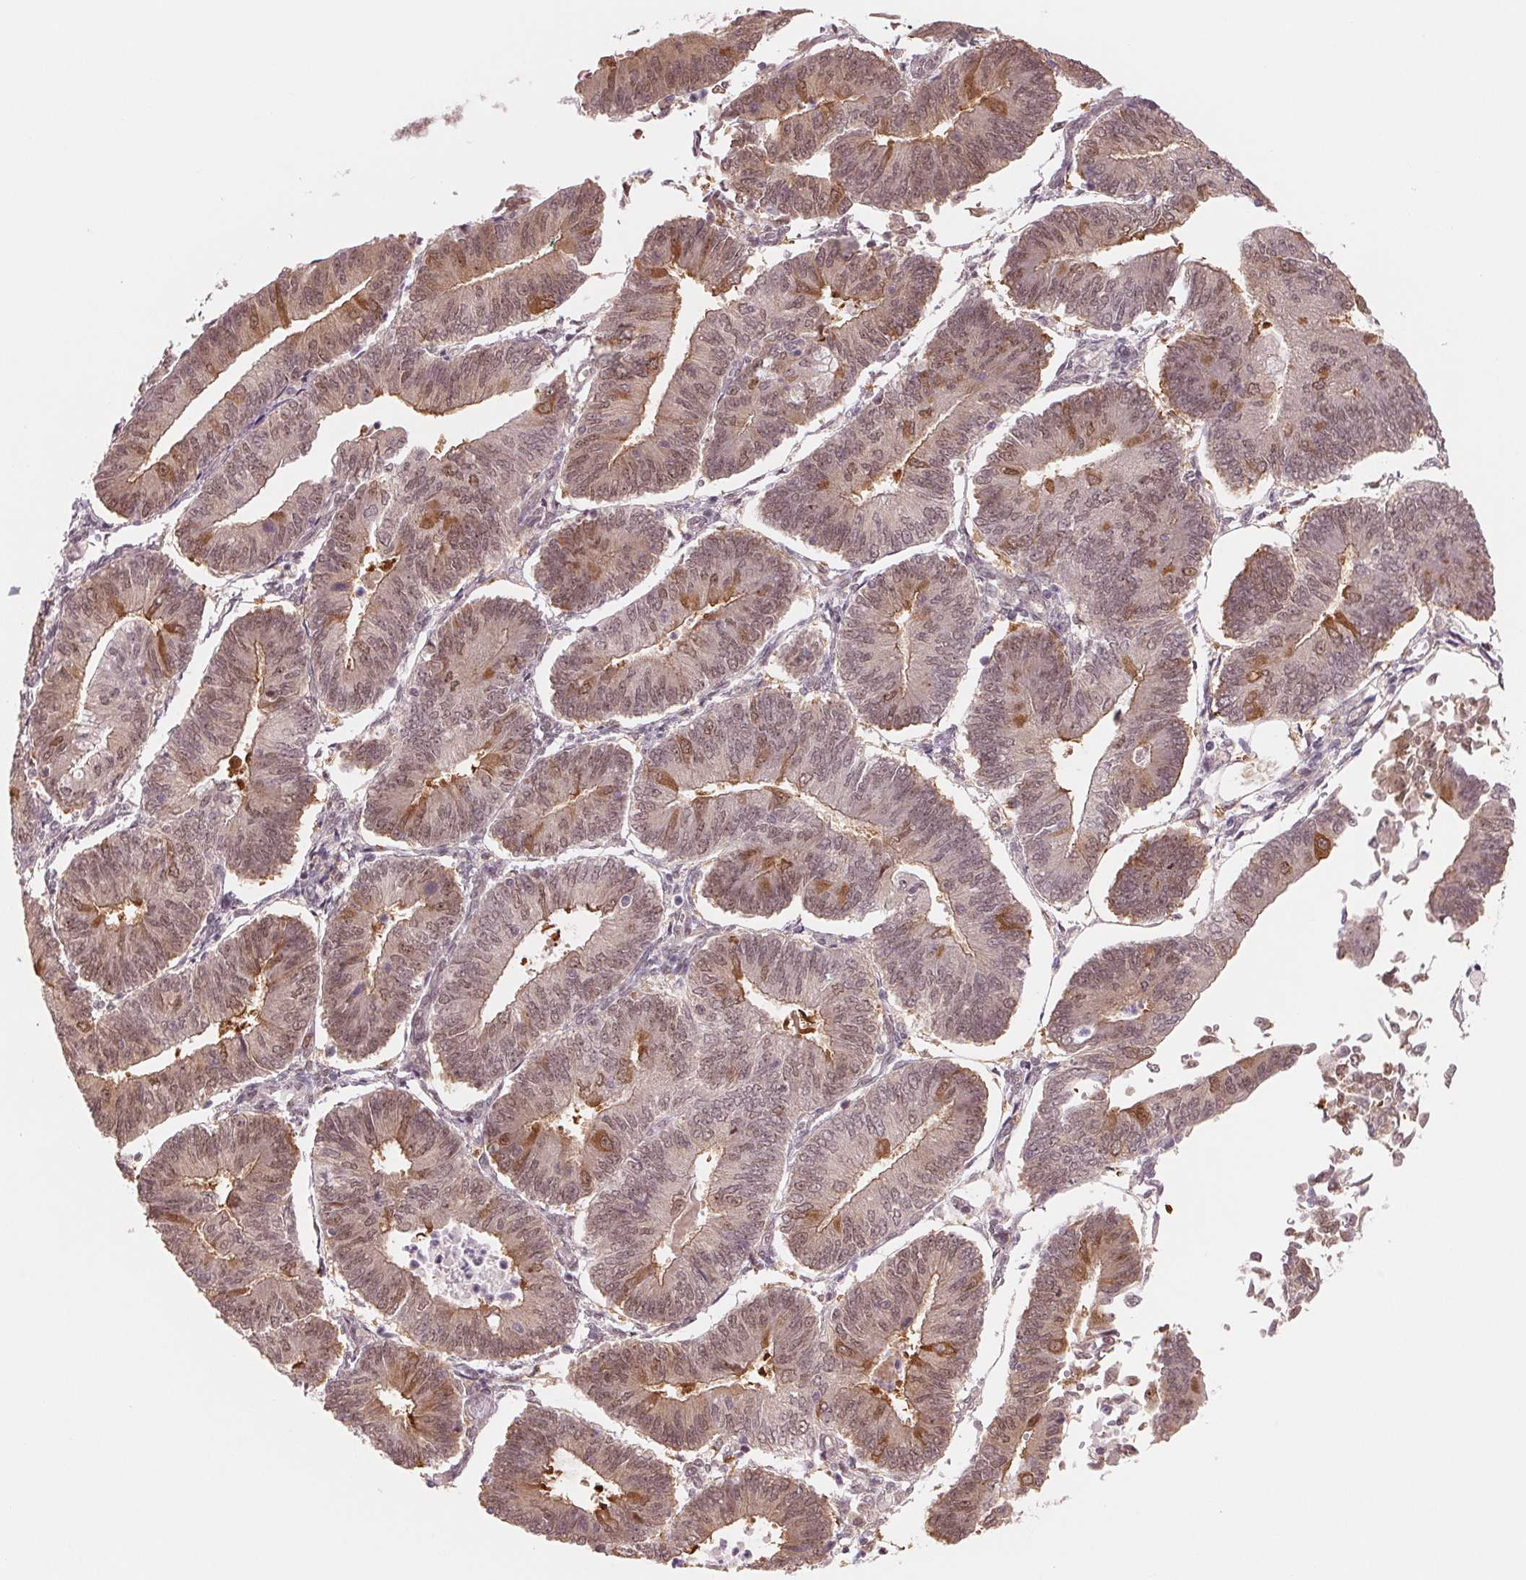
{"staining": {"intensity": "moderate", "quantity": "<25%", "location": "cytoplasmic/membranous"}, "tissue": "endometrial cancer", "cell_type": "Tumor cells", "image_type": "cancer", "snomed": [{"axis": "morphology", "description": "Adenocarcinoma, NOS"}, {"axis": "topography", "description": "Endometrium"}], "caption": "Human endometrial adenocarcinoma stained for a protein (brown) demonstrates moderate cytoplasmic/membranous positive expression in about <25% of tumor cells.", "gene": "DNAJB6", "patient": {"sex": "female", "age": 65}}